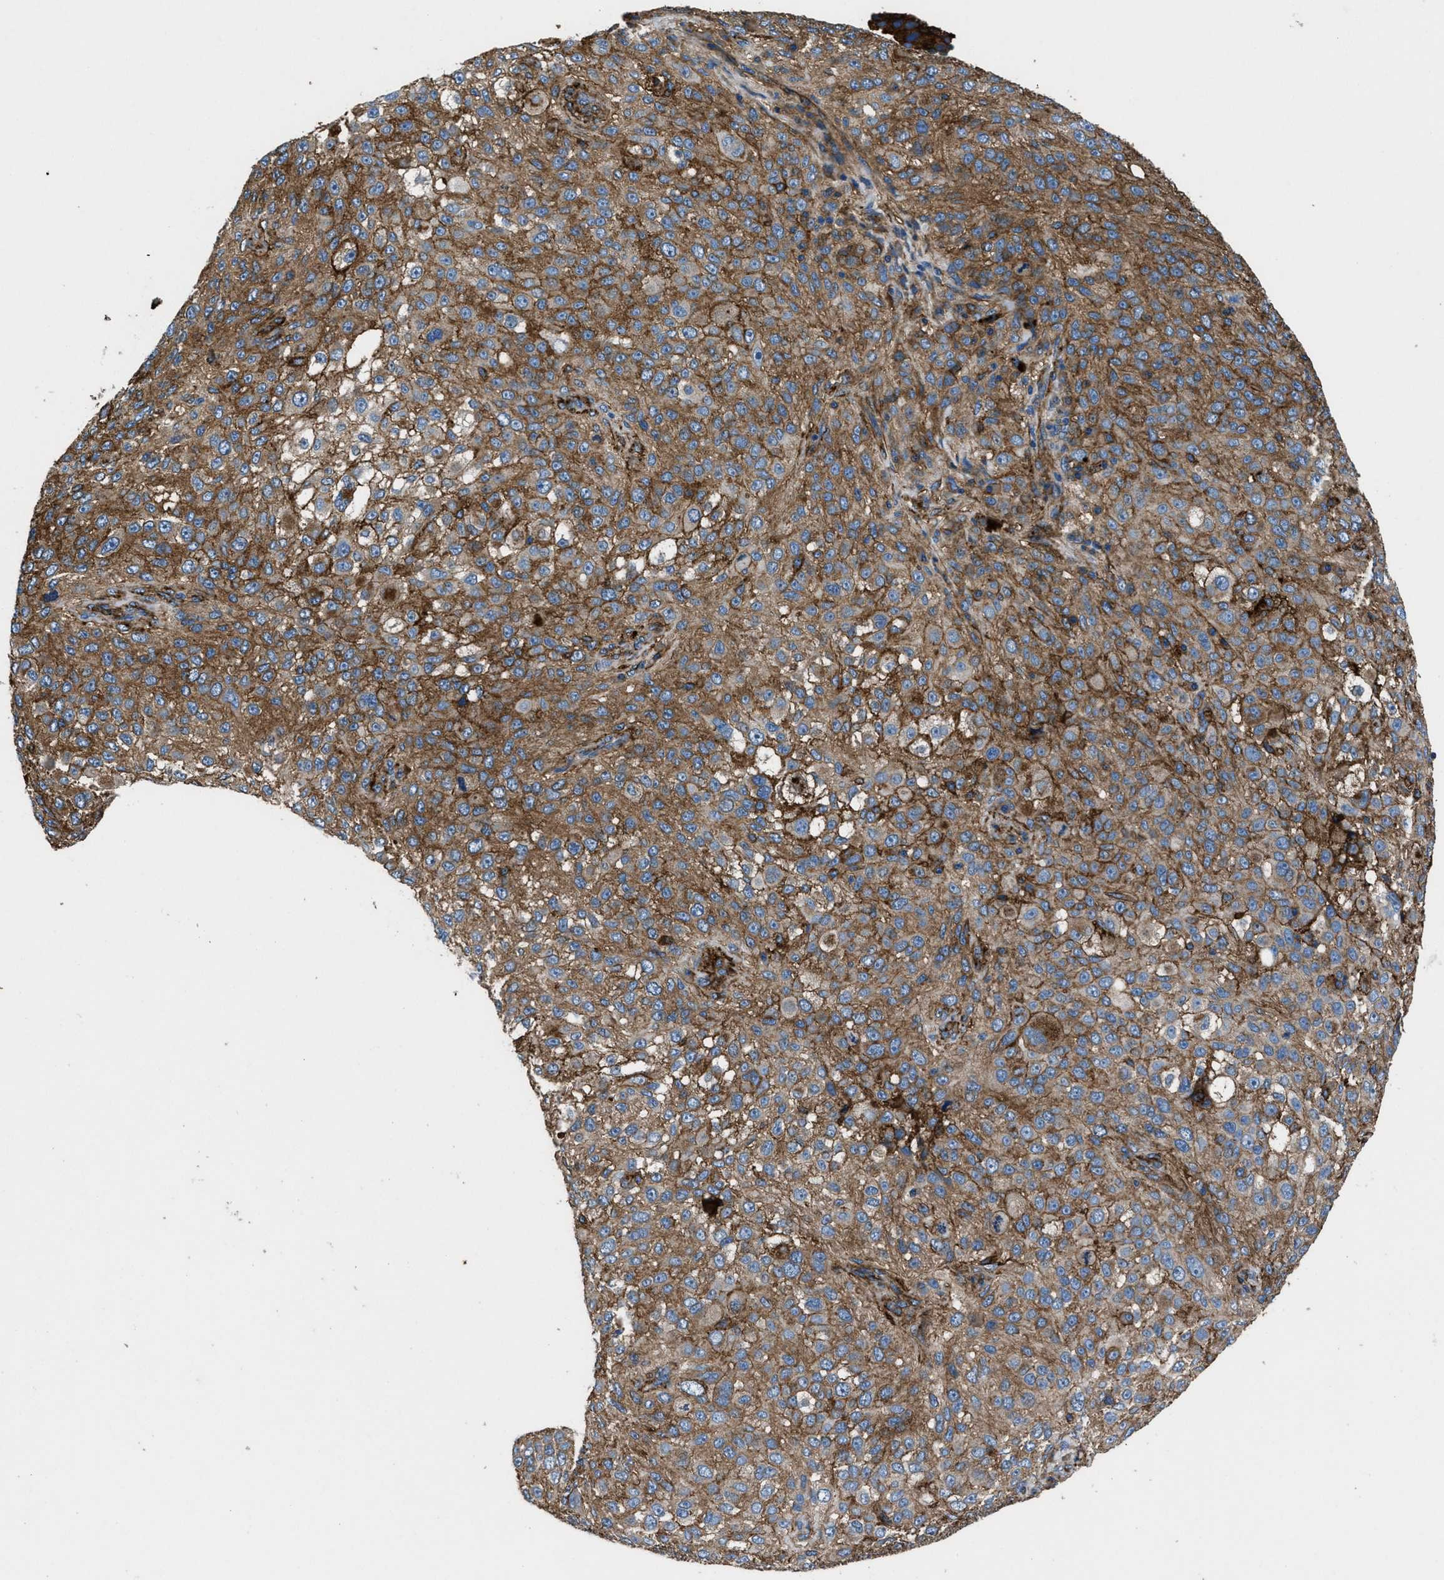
{"staining": {"intensity": "moderate", "quantity": ">75%", "location": "cytoplasmic/membranous"}, "tissue": "melanoma", "cell_type": "Tumor cells", "image_type": "cancer", "snomed": [{"axis": "morphology", "description": "Necrosis, NOS"}, {"axis": "morphology", "description": "Malignant melanoma, NOS"}, {"axis": "topography", "description": "Skin"}], "caption": "Immunohistochemical staining of melanoma displays medium levels of moderate cytoplasmic/membranous staining in about >75% of tumor cells. (DAB (3,3'-diaminobenzidine) IHC, brown staining for protein, blue staining for nuclei).", "gene": "CD276", "patient": {"sex": "female", "age": 87}}